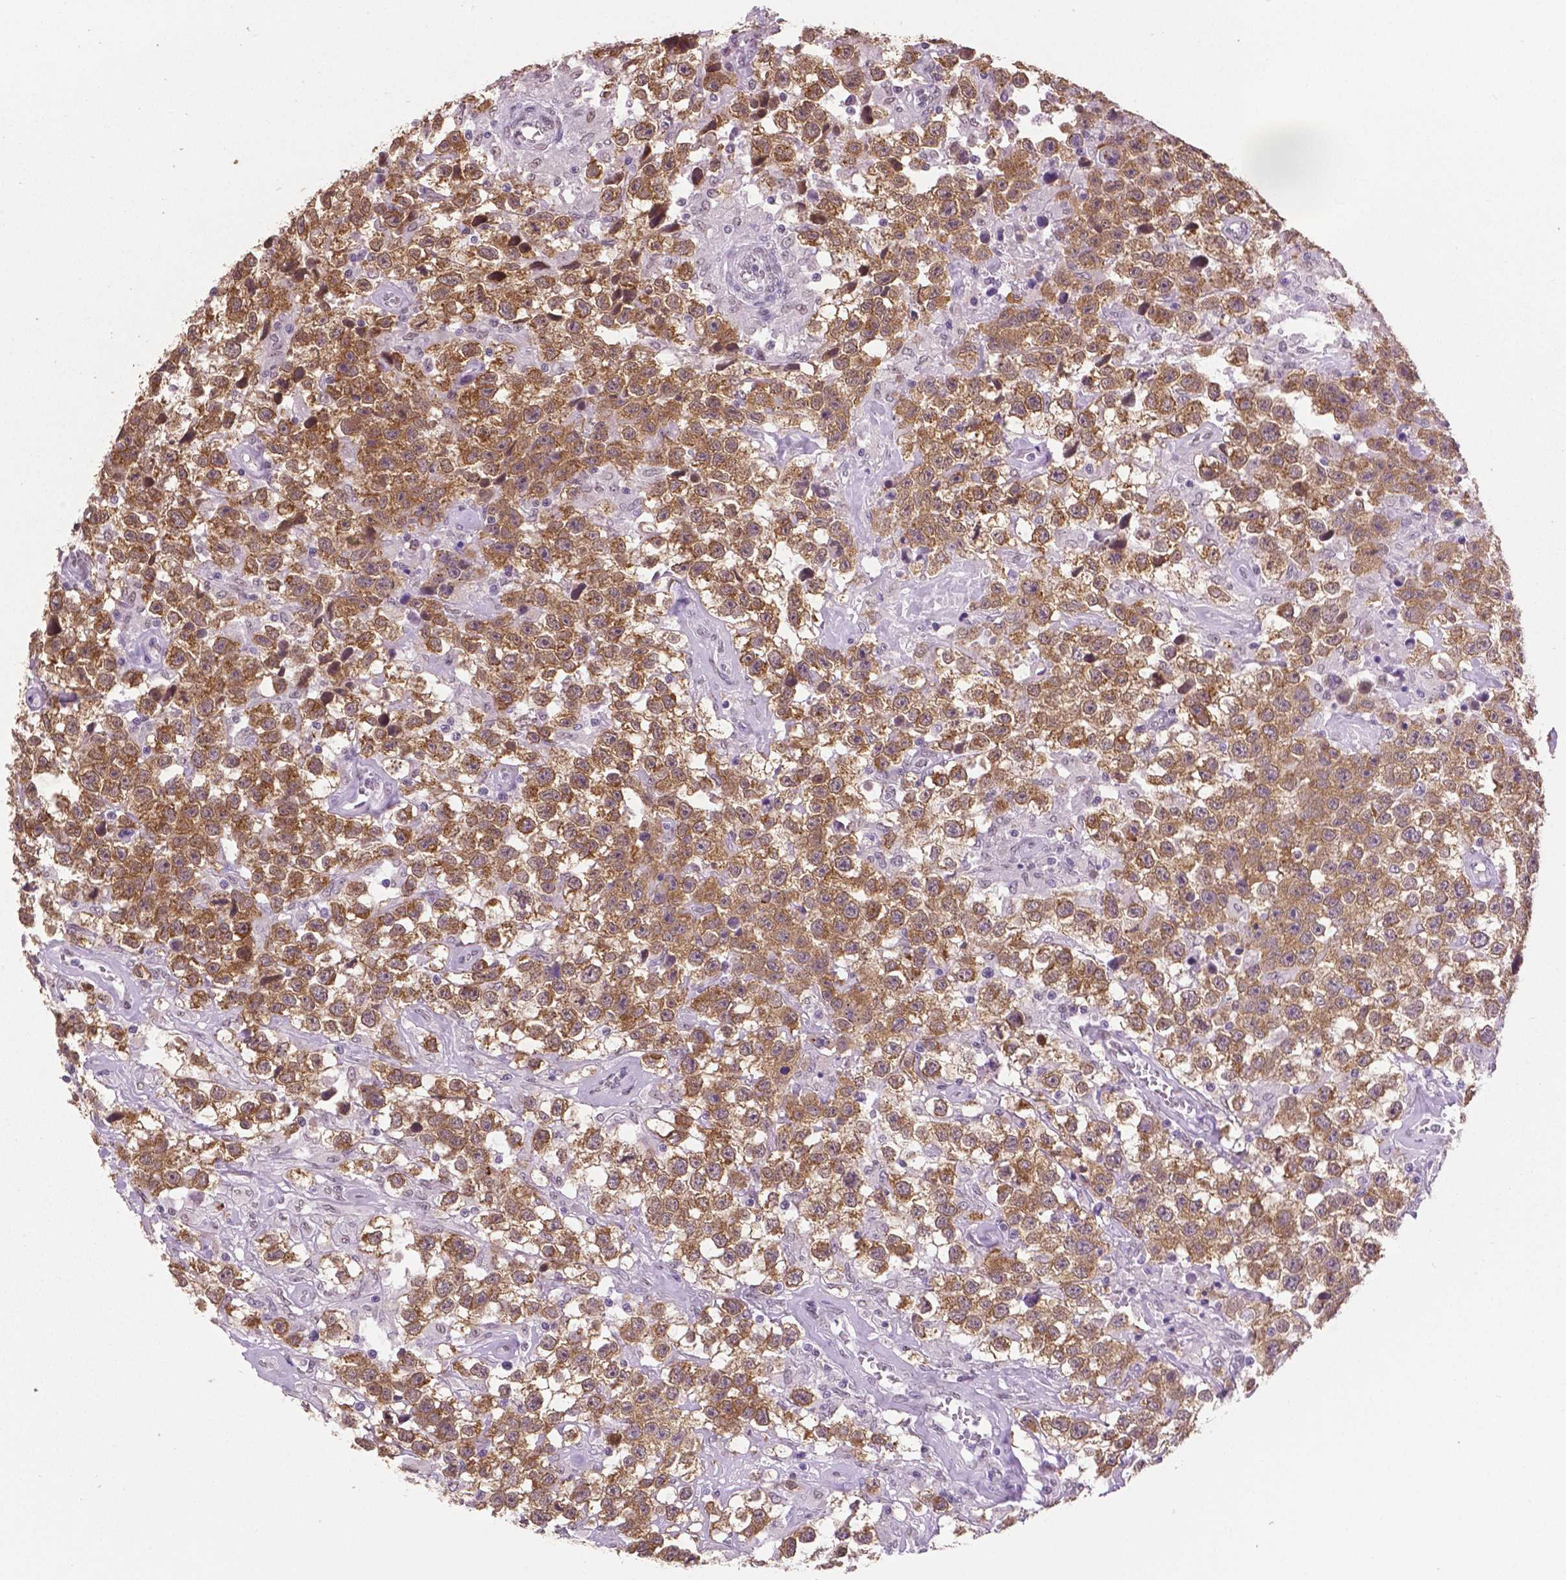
{"staining": {"intensity": "moderate", "quantity": ">75%", "location": "cytoplasmic/membranous"}, "tissue": "testis cancer", "cell_type": "Tumor cells", "image_type": "cancer", "snomed": [{"axis": "morphology", "description": "Seminoma, NOS"}, {"axis": "topography", "description": "Testis"}], "caption": "A medium amount of moderate cytoplasmic/membranous staining is present in about >75% of tumor cells in testis cancer (seminoma) tissue.", "gene": "IGF2BP1", "patient": {"sex": "male", "age": 43}}